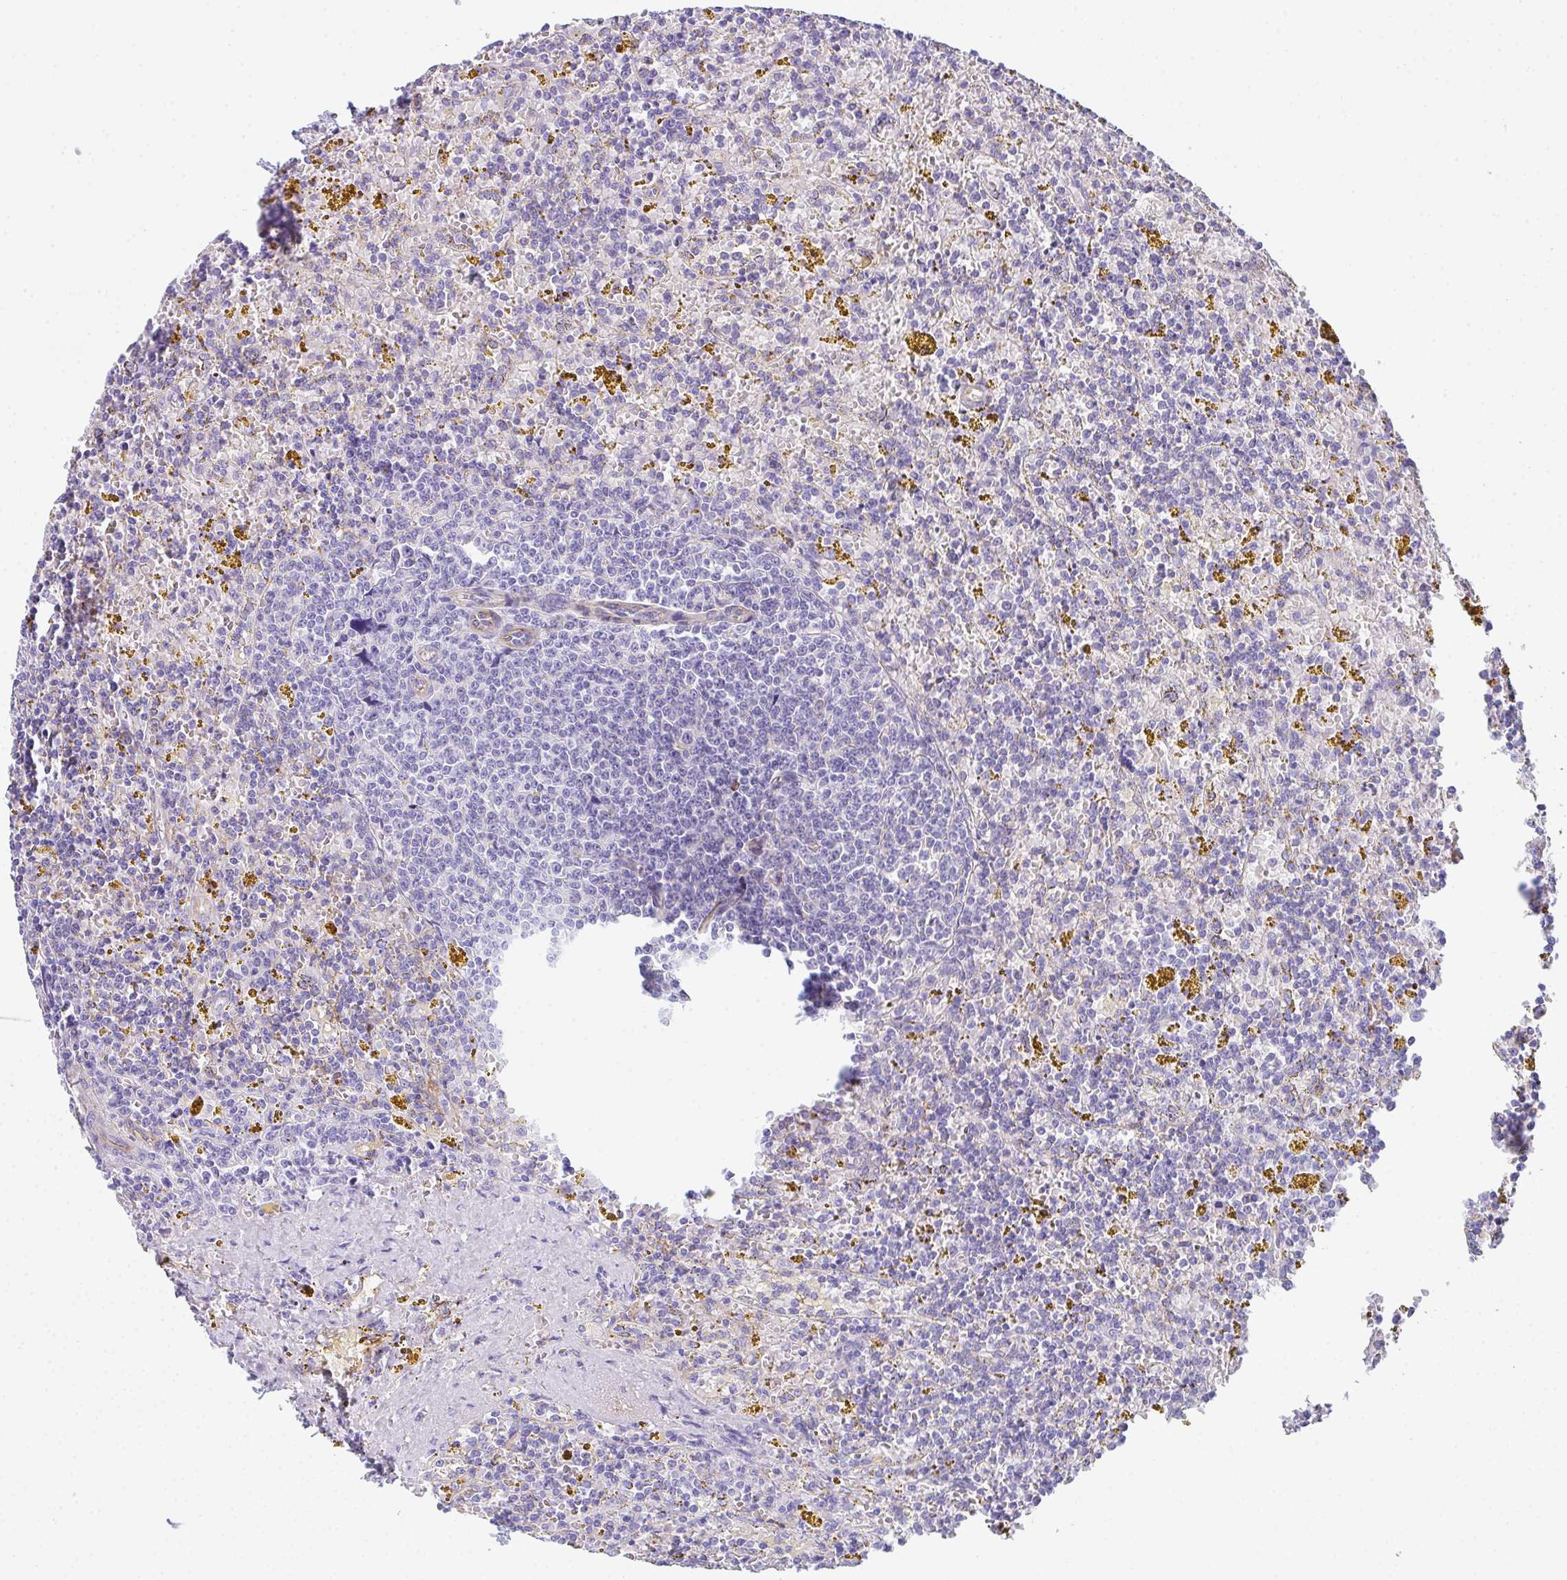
{"staining": {"intensity": "negative", "quantity": "none", "location": "none"}, "tissue": "lymphoma", "cell_type": "Tumor cells", "image_type": "cancer", "snomed": [{"axis": "morphology", "description": "Malignant lymphoma, non-Hodgkin's type, Low grade"}, {"axis": "topography", "description": "Spleen"}, {"axis": "topography", "description": "Lymph node"}], "caption": "This is an immunohistochemistry (IHC) image of human malignant lymphoma, non-Hodgkin's type (low-grade). There is no positivity in tumor cells.", "gene": "DBN1", "patient": {"sex": "female", "age": 66}}